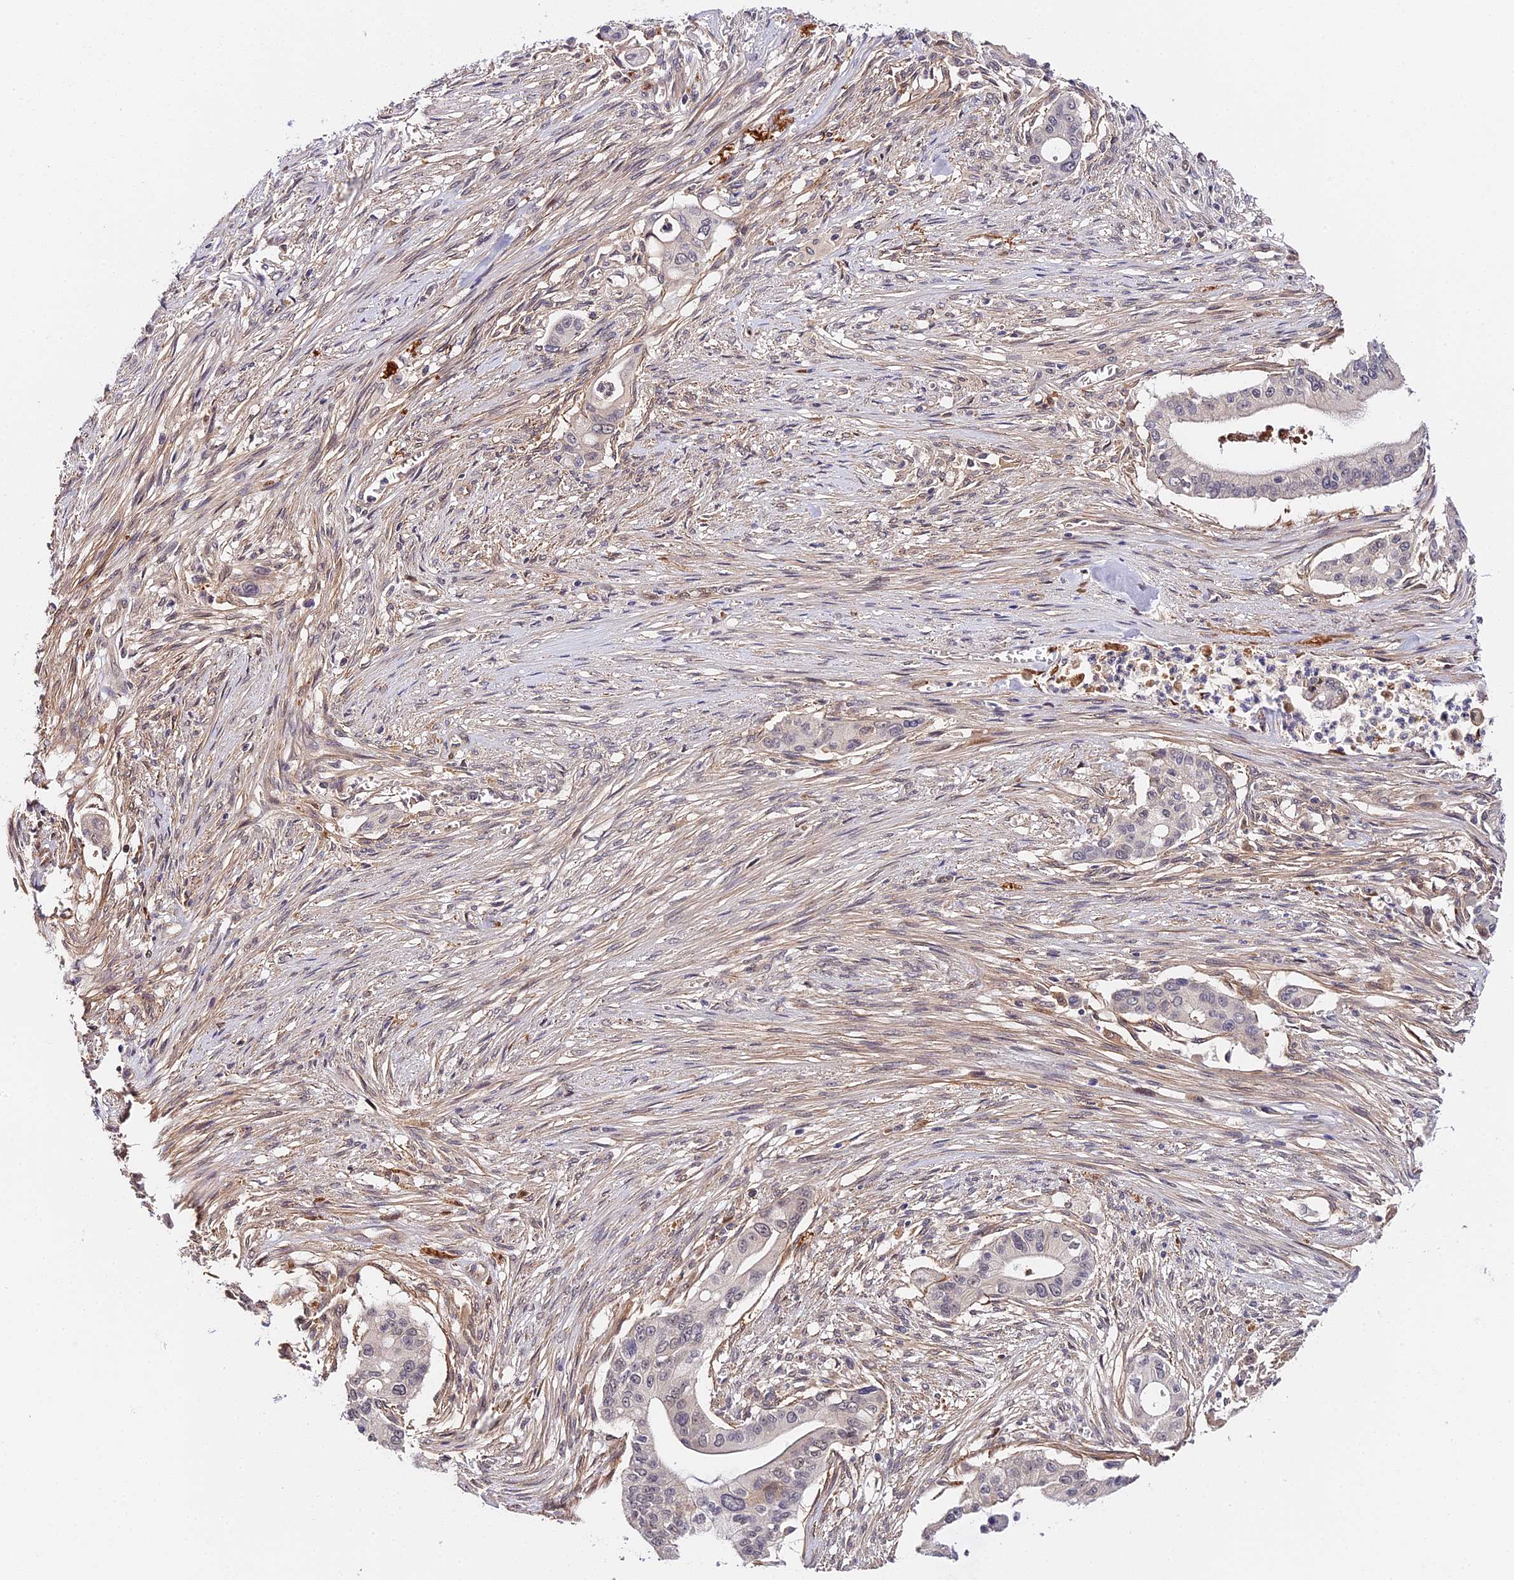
{"staining": {"intensity": "negative", "quantity": "none", "location": "none"}, "tissue": "pancreatic cancer", "cell_type": "Tumor cells", "image_type": "cancer", "snomed": [{"axis": "morphology", "description": "Adenocarcinoma, NOS"}, {"axis": "topography", "description": "Pancreas"}], "caption": "The immunohistochemistry photomicrograph has no significant staining in tumor cells of pancreatic cancer (adenocarcinoma) tissue.", "gene": "IMPACT", "patient": {"sex": "male", "age": 46}}